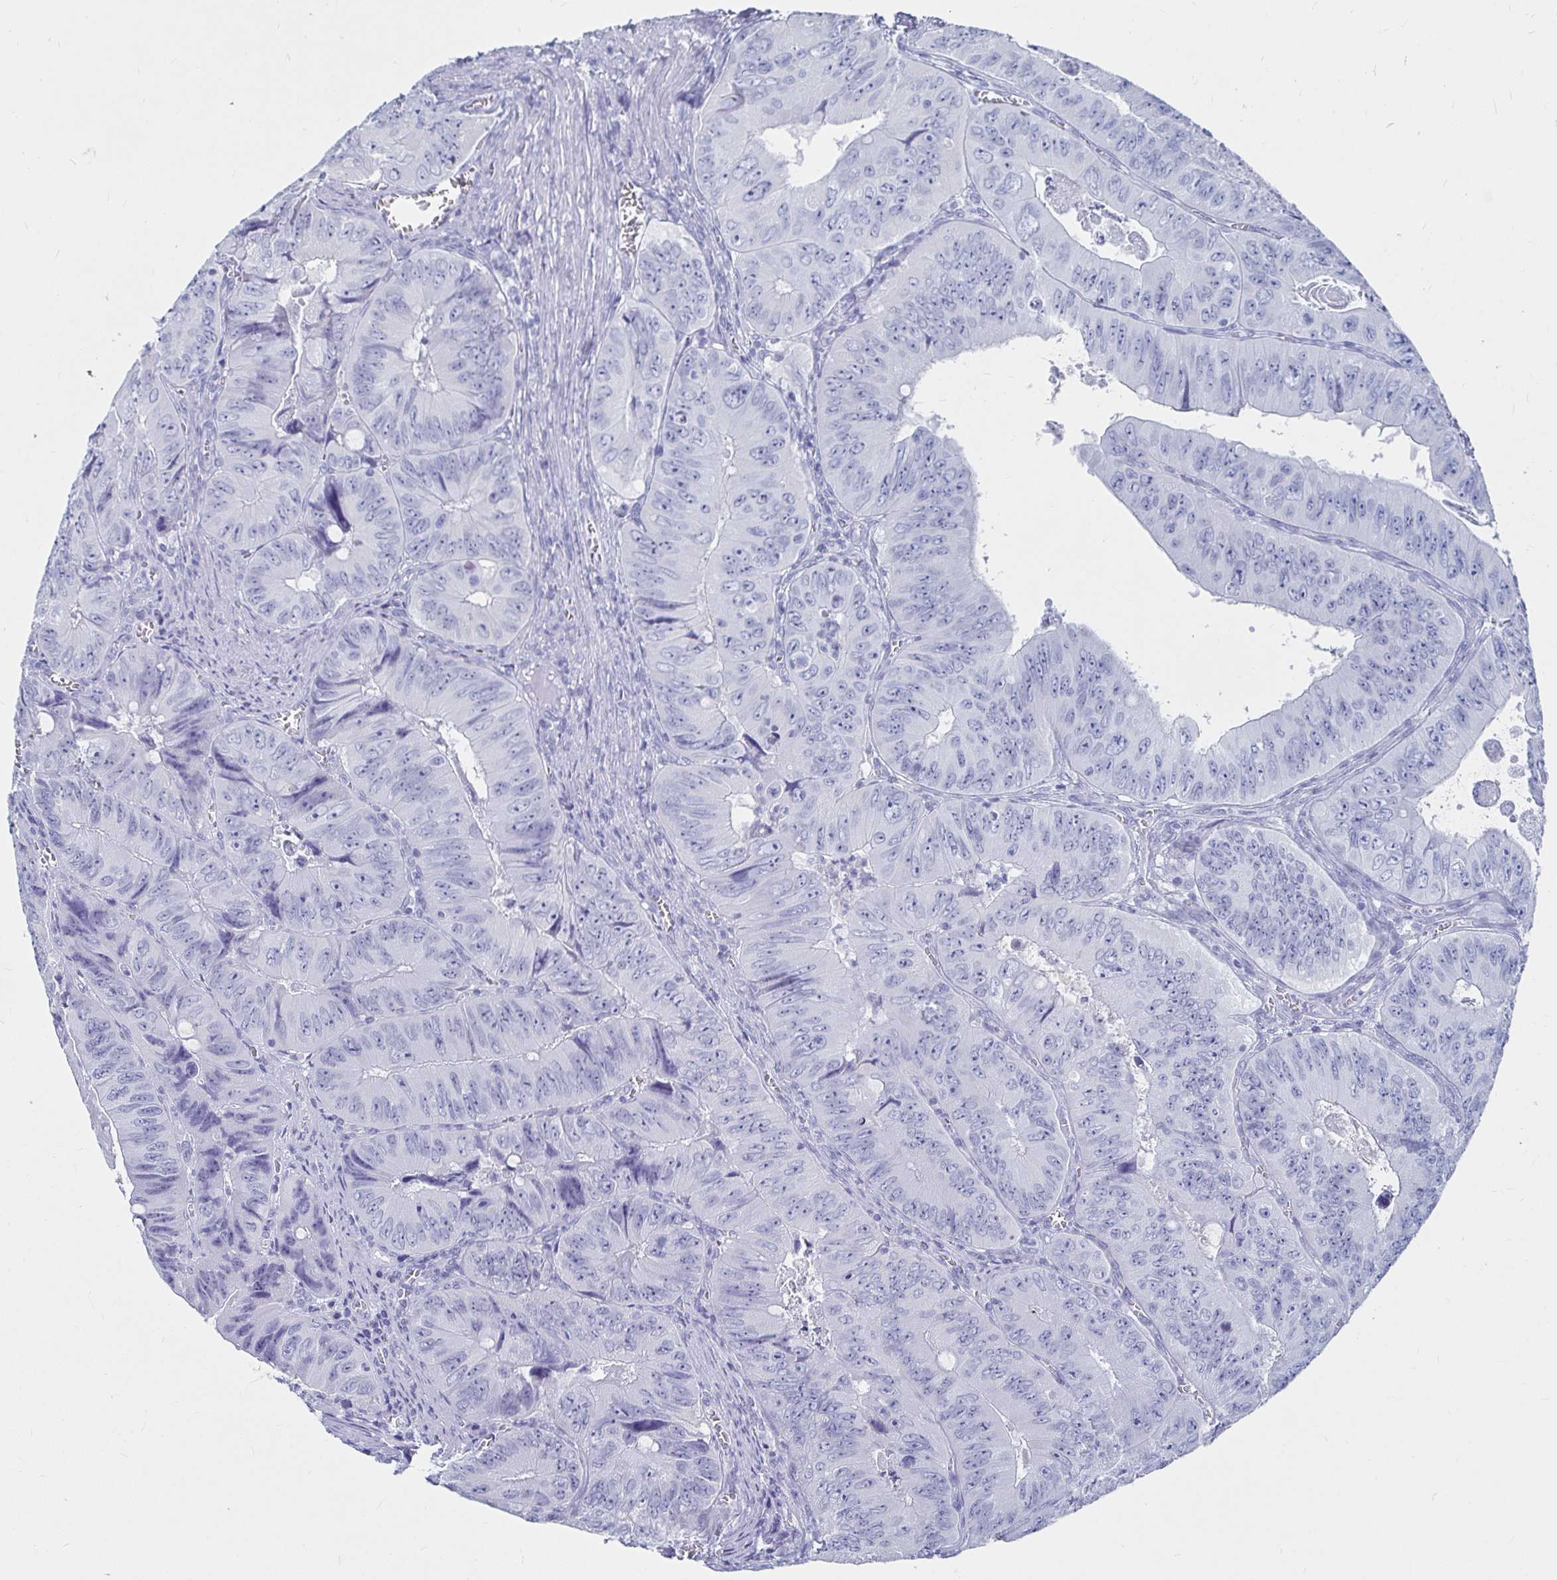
{"staining": {"intensity": "negative", "quantity": "none", "location": "none"}, "tissue": "colorectal cancer", "cell_type": "Tumor cells", "image_type": "cancer", "snomed": [{"axis": "morphology", "description": "Adenocarcinoma, NOS"}, {"axis": "topography", "description": "Colon"}], "caption": "DAB (3,3'-diaminobenzidine) immunohistochemical staining of human colorectal cancer reveals no significant staining in tumor cells. The staining was performed using DAB to visualize the protein expression in brown, while the nuclei were stained in blue with hematoxylin (Magnification: 20x).", "gene": "CA9", "patient": {"sex": "female", "age": 84}}